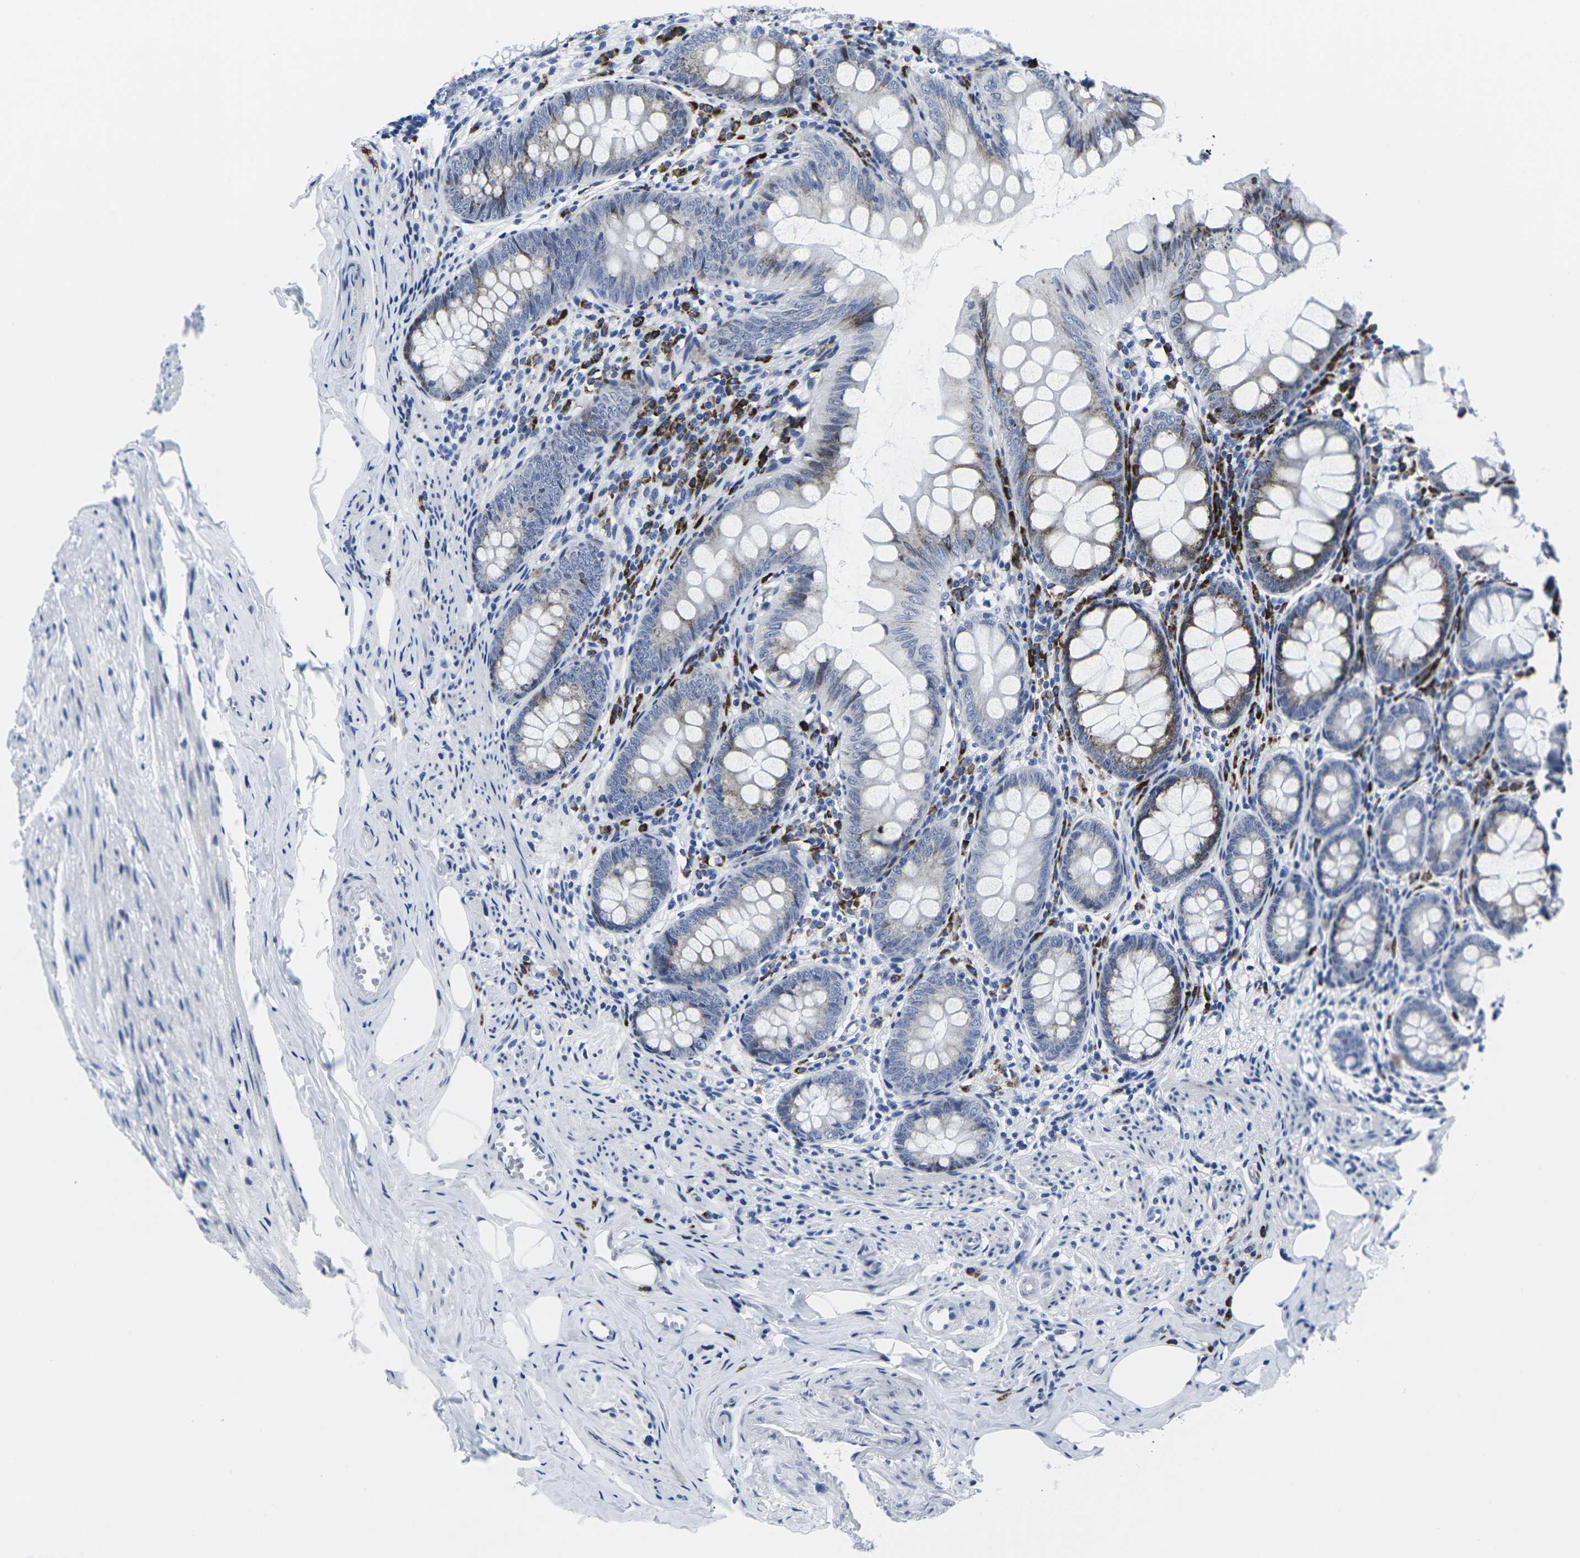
{"staining": {"intensity": "moderate", "quantity": "25%-75%", "location": "cytoplasmic/membranous"}, "tissue": "appendix", "cell_type": "Glandular cells", "image_type": "normal", "snomed": [{"axis": "morphology", "description": "Normal tissue, NOS"}, {"axis": "topography", "description": "Appendix"}], "caption": "The immunohistochemical stain labels moderate cytoplasmic/membranous positivity in glandular cells of unremarkable appendix. The staining was performed using DAB (3,3'-diaminobenzidine) to visualize the protein expression in brown, while the nuclei were stained in blue with hematoxylin (Magnification: 20x).", "gene": "RPN1", "patient": {"sex": "female", "age": 77}}